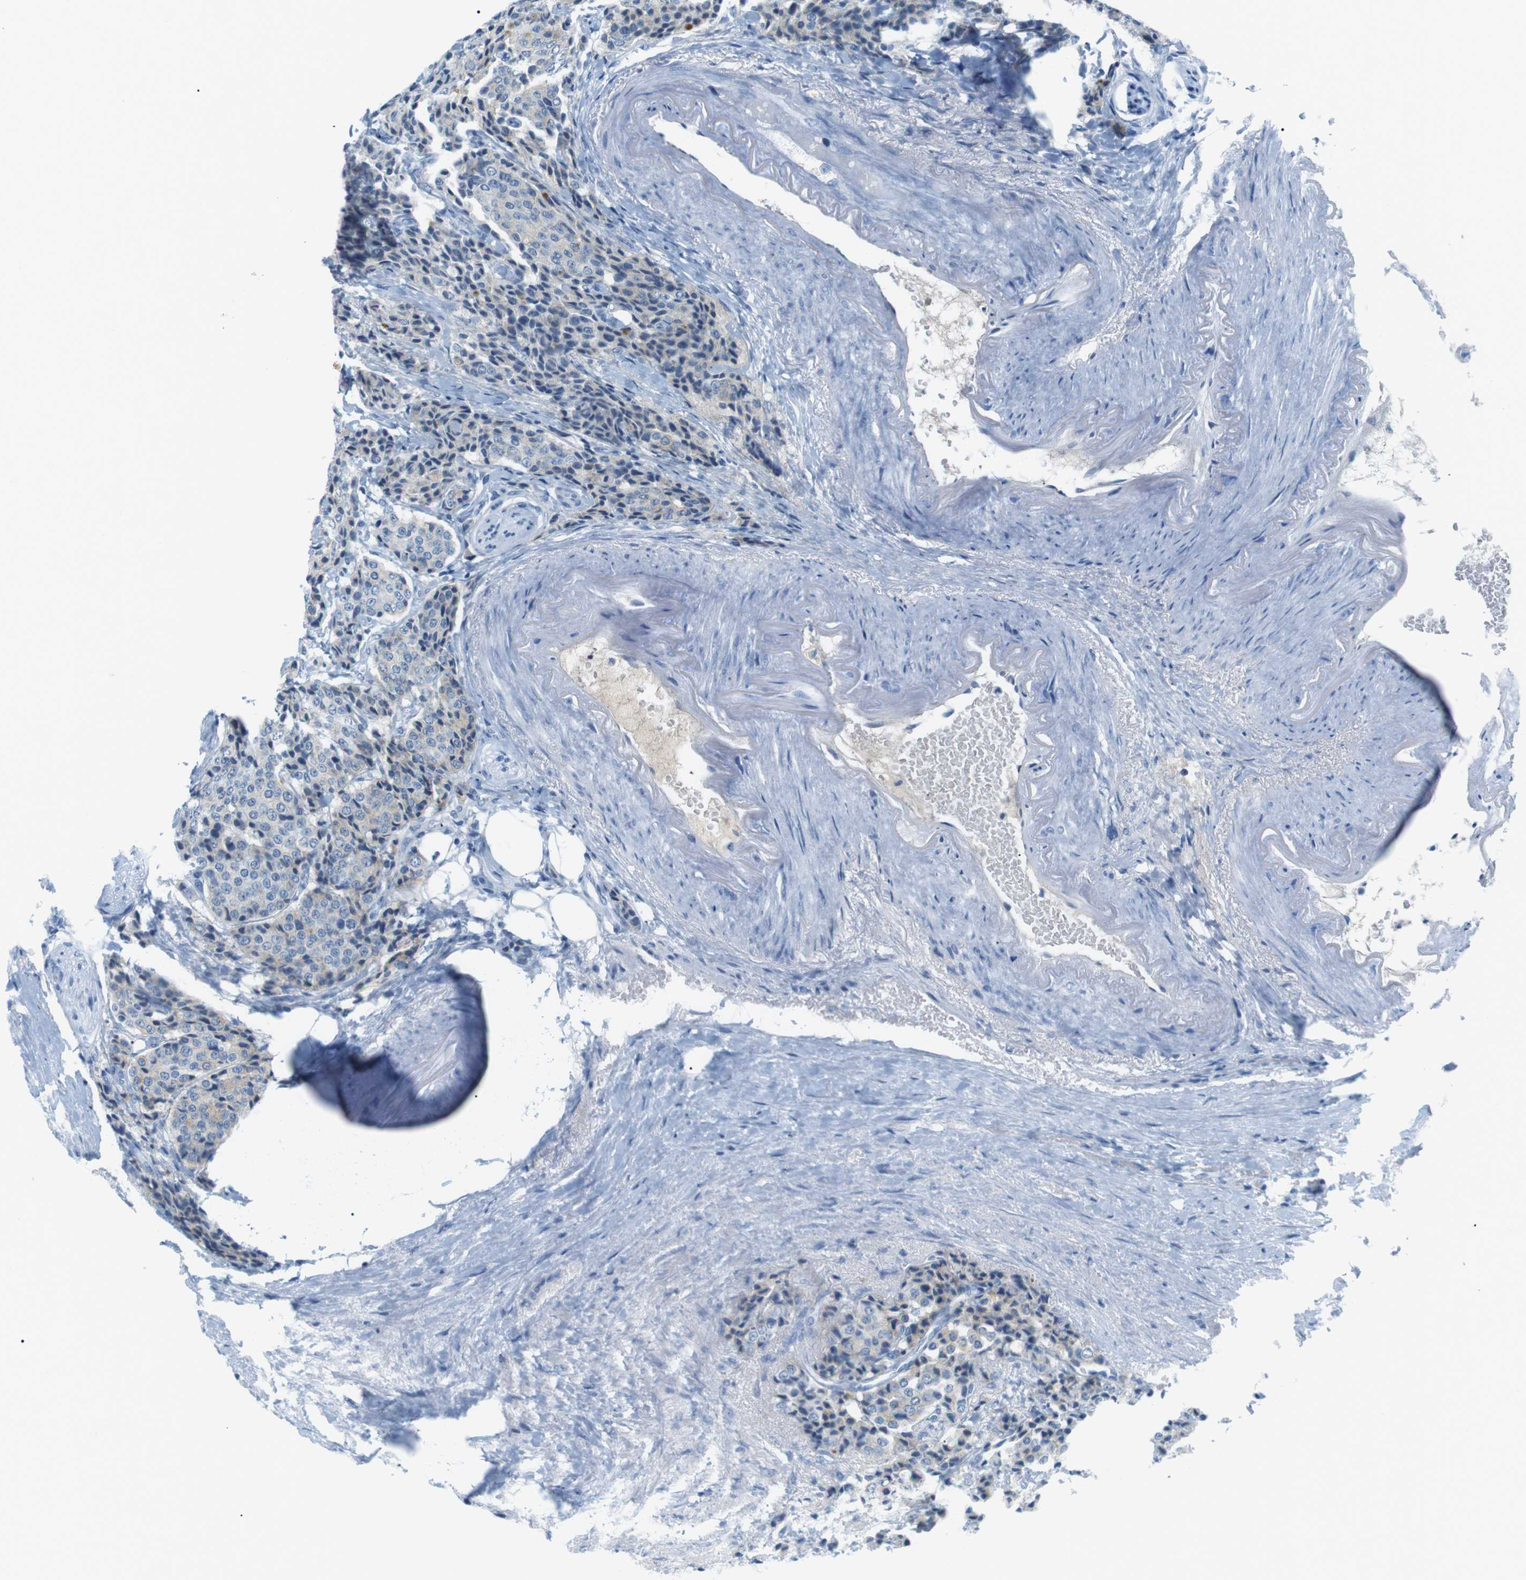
{"staining": {"intensity": "negative", "quantity": "none", "location": "none"}, "tissue": "carcinoid", "cell_type": "Tumor cells", "image_type": "cancer", "snomed": [{"axis": "morphology", "description": "Carcinoid, malignant, NOS"}, {"axis": "topography", "description": "Colon"}], "caption": "IHC of human carcinoid demonstrates no positivity in tumor cells. The staining is performed using DAB (3,3'-diaminobenzidine) brown chromogen with nuclei counter-stained in using hematoxylin.", "gene": "AZGP1", "patient": {"sex": "female", "age": 61}}